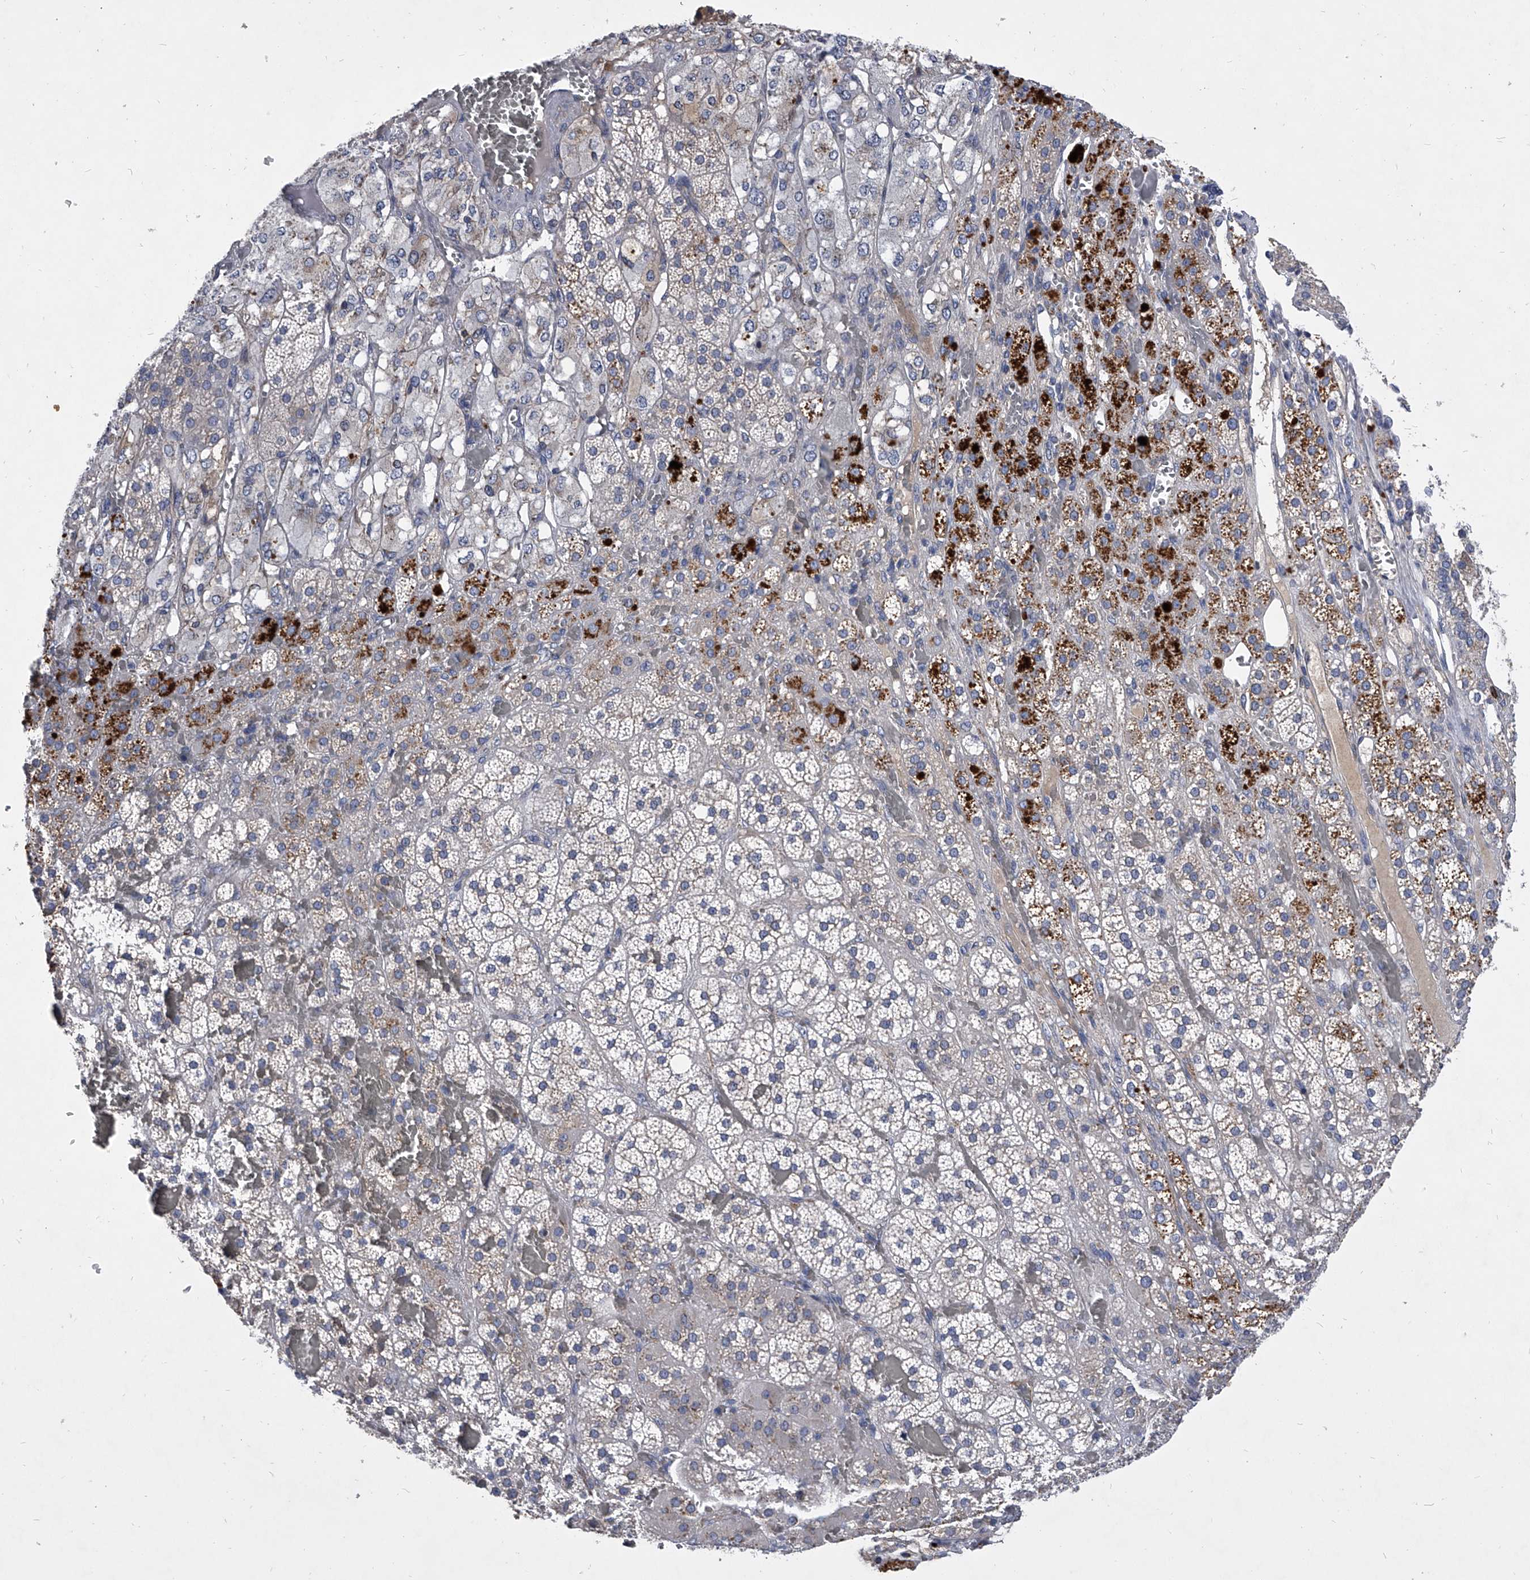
{"staining": {"intensity": "weak", "quantity": "<25%", "location": "cytoplasmic/membranous"}, "tissue": "adrenal gland", "cell_type": "Glandular cells", "image_type": "normal", "snomed": [{"axis": "morphology", "description": "Normal tissue, NOS"}, {"axis": "topography", "description": "Adrenal gland"}], "caption": "This is an IHC micrograph of benign human adrenal gland. There is no expression in glandular cells.", "gene": "CCR4", "patient": {"sex": "female", "age": 59}}